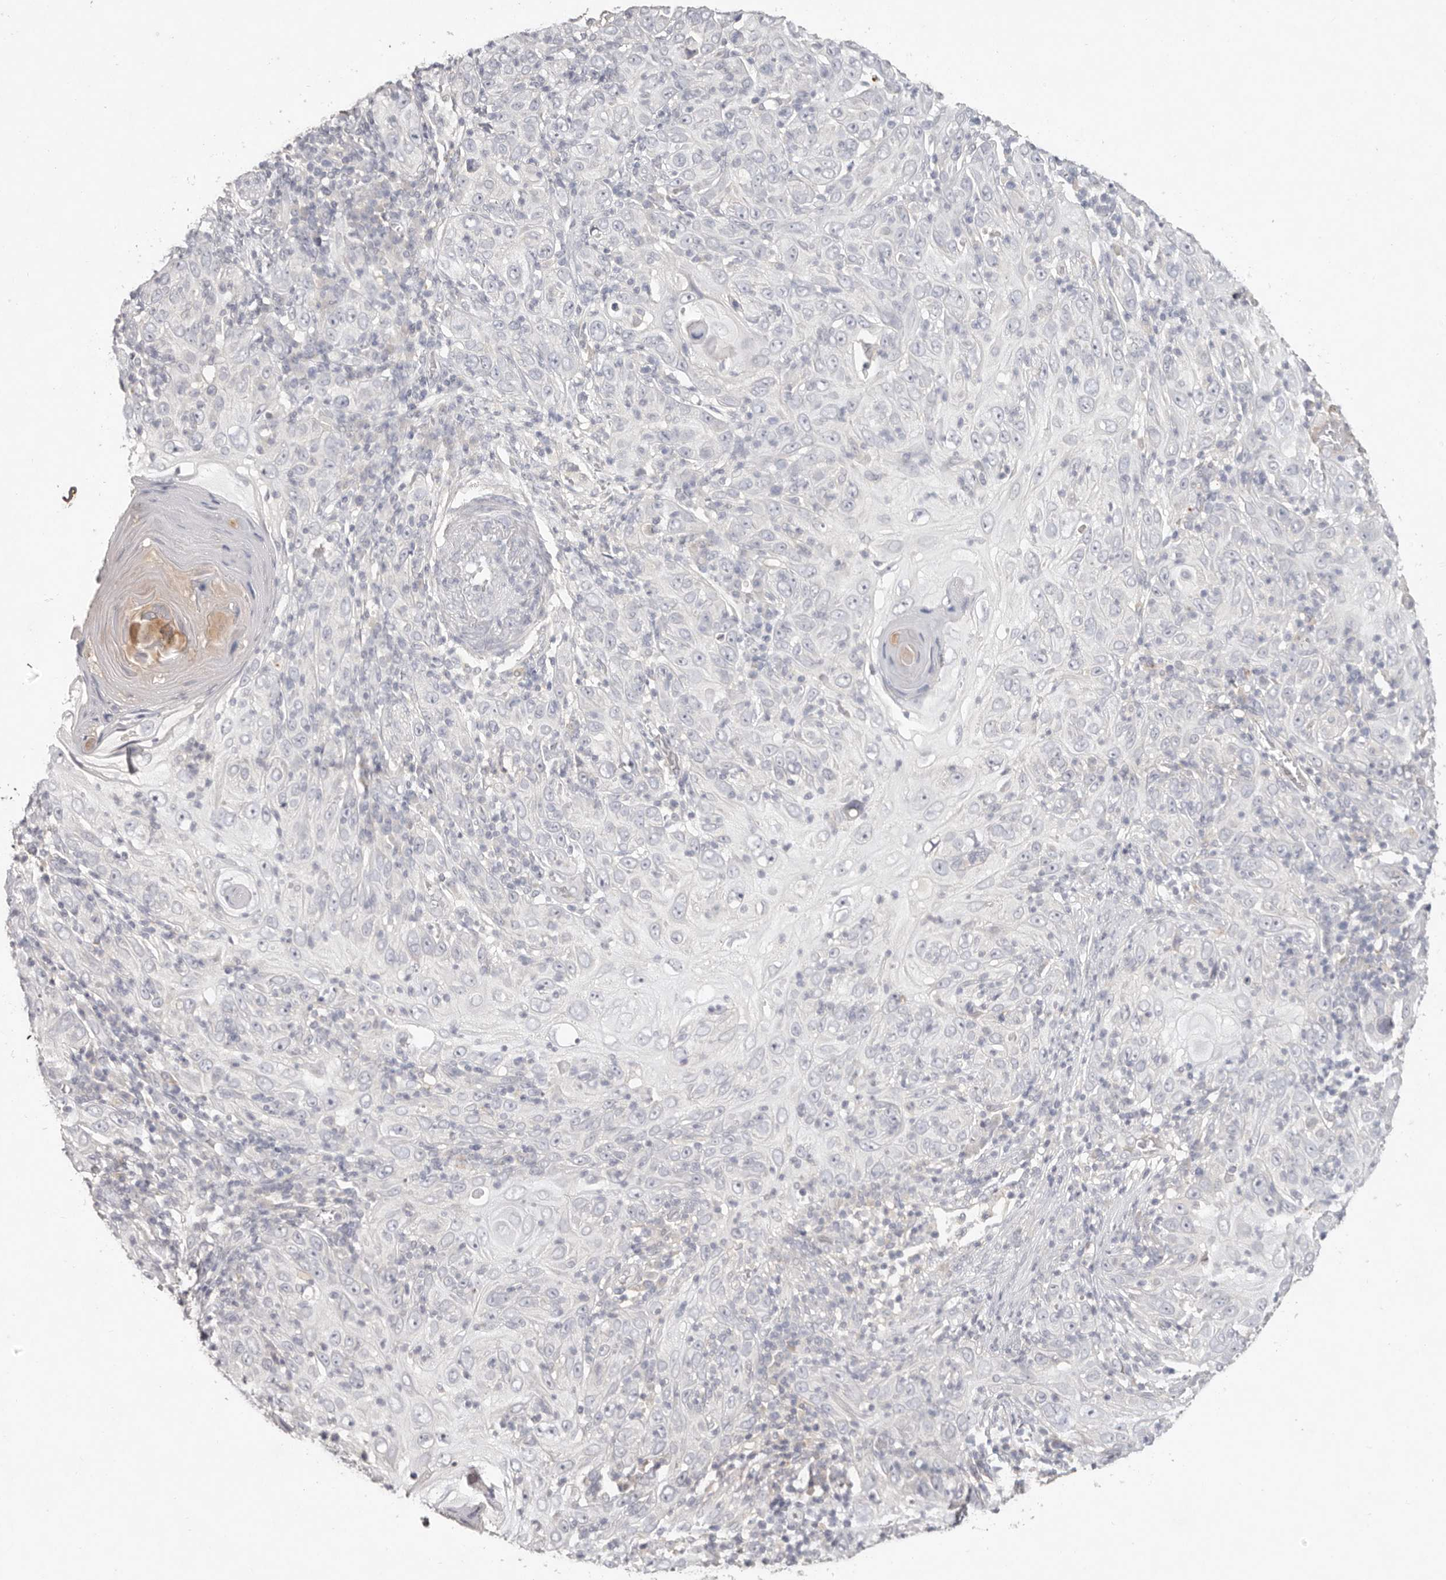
{"staining": {"intensity": "negative", "quantity": "none", "location": "none"}, "tissue": "skin cancer", "cell_type": "Tumor cells", "image_type": "cancer", "snomed": [{"axis": "morphology", "description": "Squamous cell carcinoma, NOS"}, {"axis": "topography", "description": "Skin"}], "caption": "DAB immunohistochemical staining of human skin cancer (squamous cell carcinoma) reveals no significant positivity in tumor cells.", "gene": "SCUBE2", "patient": {"sex": "female", "age": 88}}